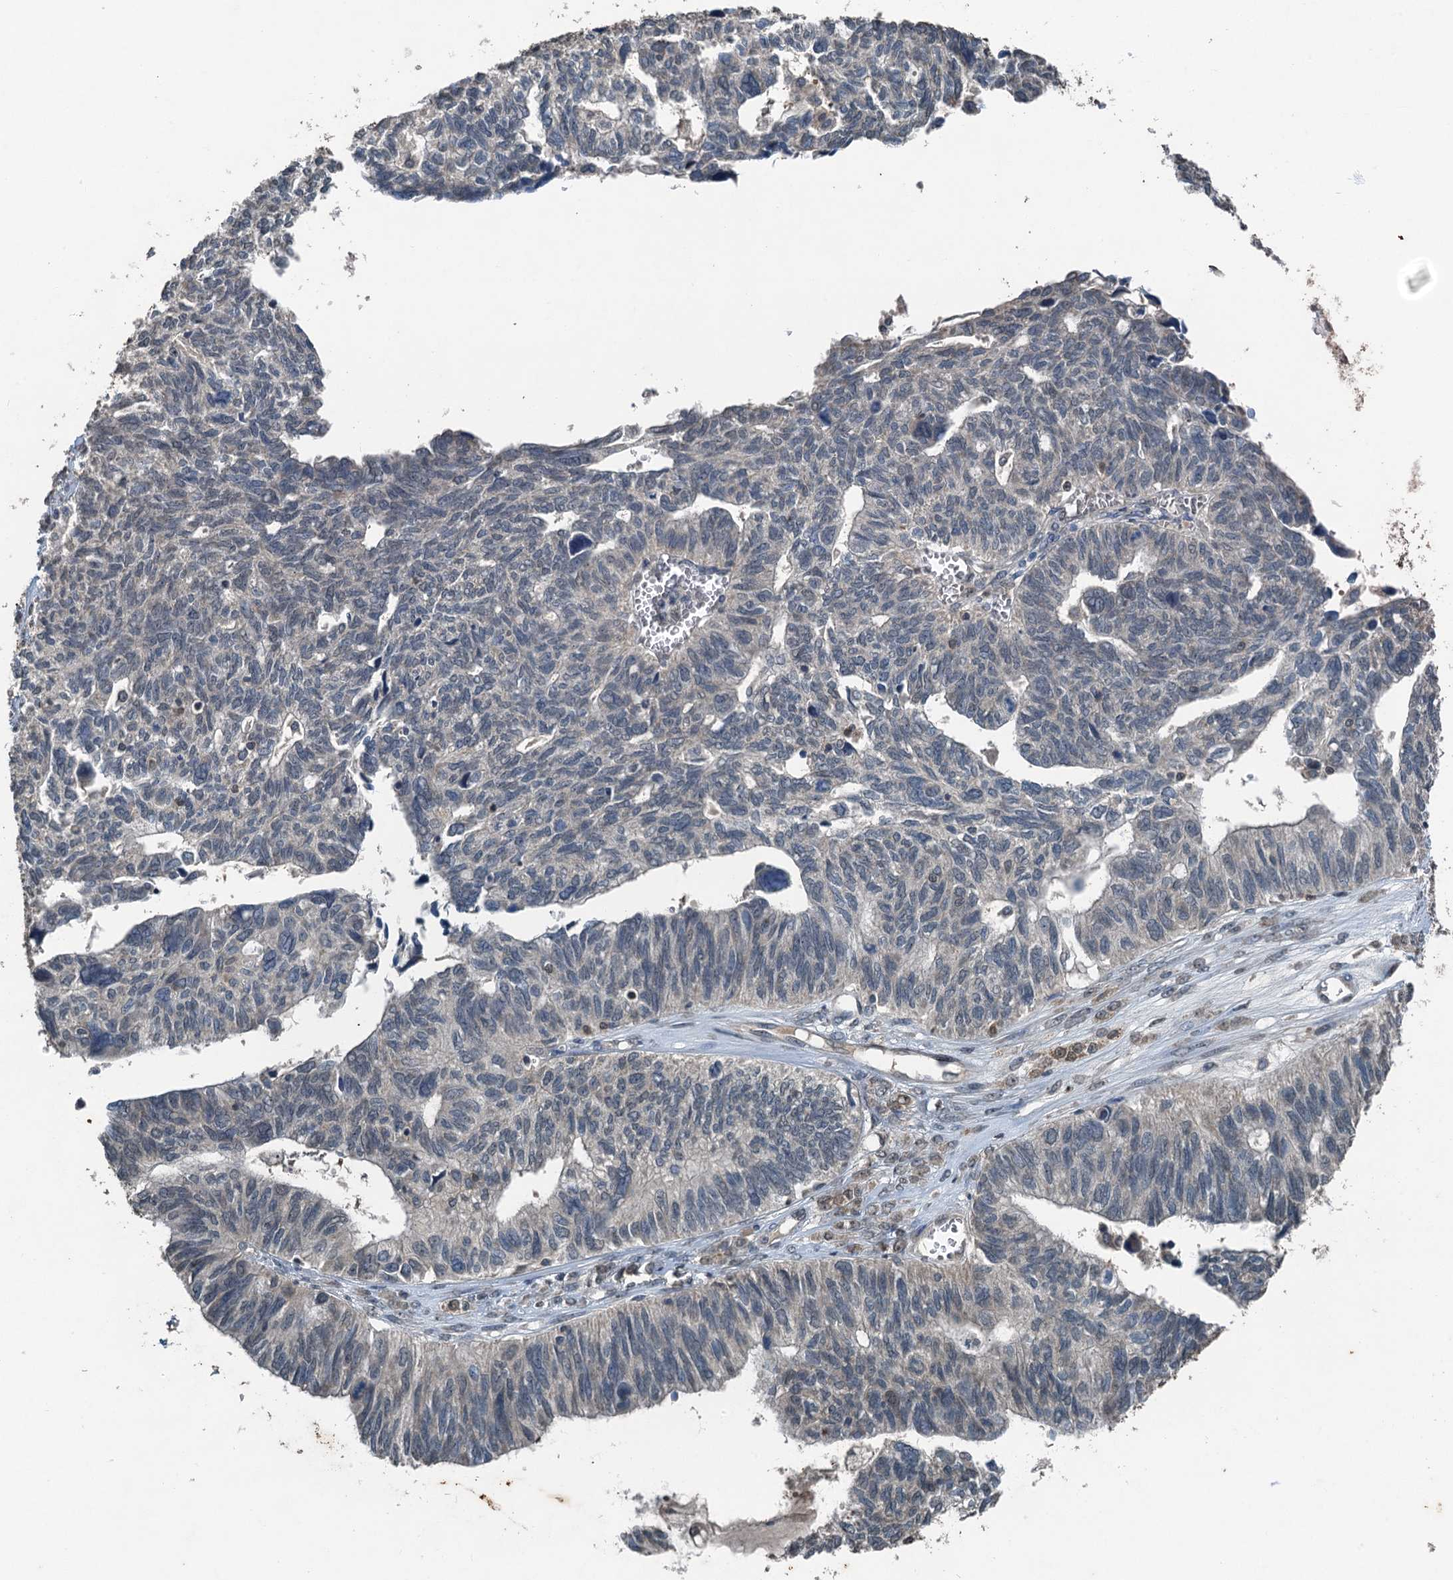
{"staining": {"intensity": "weak", "quantity": "<25%", "location": "cytoplasmic/membranous,nuclear"}, "tissue": "ovarian cancer", "cell_type": "Tumor cells", "image_type": "cancer", "snomed": [{"axis": "morphology", "description": "Cystadenocarcinoma, serous, NOS"}, {"axis": "topography", "description": "Ovary"}], "caption": "An IHC image of serous cystadenocarcinoma (ovarian) is shown. There is no staining in tumor cells of serous cystadenocarcinoma (ovarian). Brightfield microscopy of IHC stained with DAB (3,3'-diaminobenzidine) (brown) and hematoxylin (blue), captured at high magnification.", "gene": "TCTN1", "patient": {"sex": "female", "age": 79}}